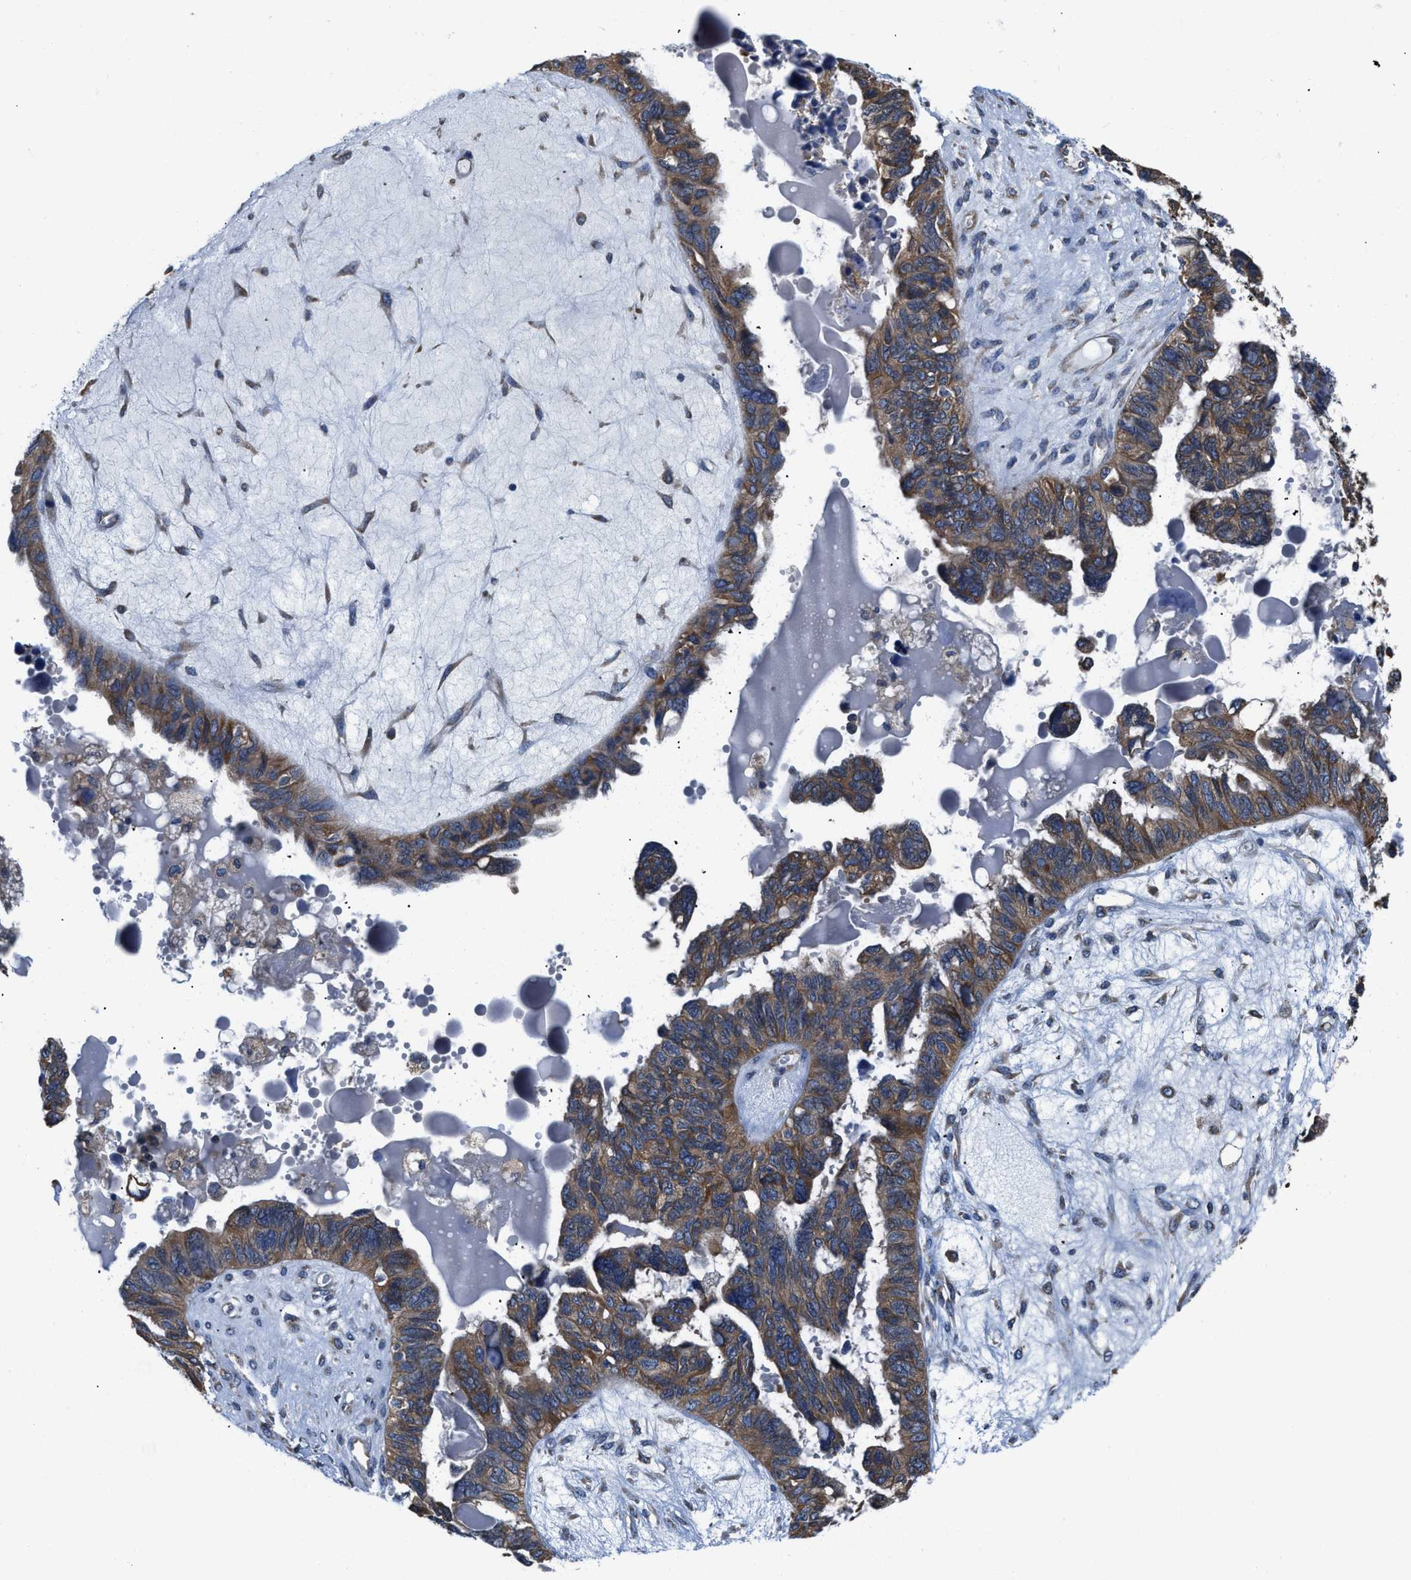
{"staining": {"intensity": "moderate", "quantity": ">75%", "location": "cytoplasmic/membranous"}, "tissue": "ovarian cancer", "cell_type": "Tumor cells", "image_type": "cancer", "snomed": [{"axis": "morphology", "description": "Cystadenocarcinoma, serous, NOS"}, {"axis": "topography", "description": "Ovary"}], "caption": "A medium amount of moderate cytoplasmic/membranous expression is appreciated in approximately >75% of tumor cells in ovarian serous cystadenocarcinoma tissue.", "gene": "CEP128", "patient": {"sex": "female", "age": 79}}